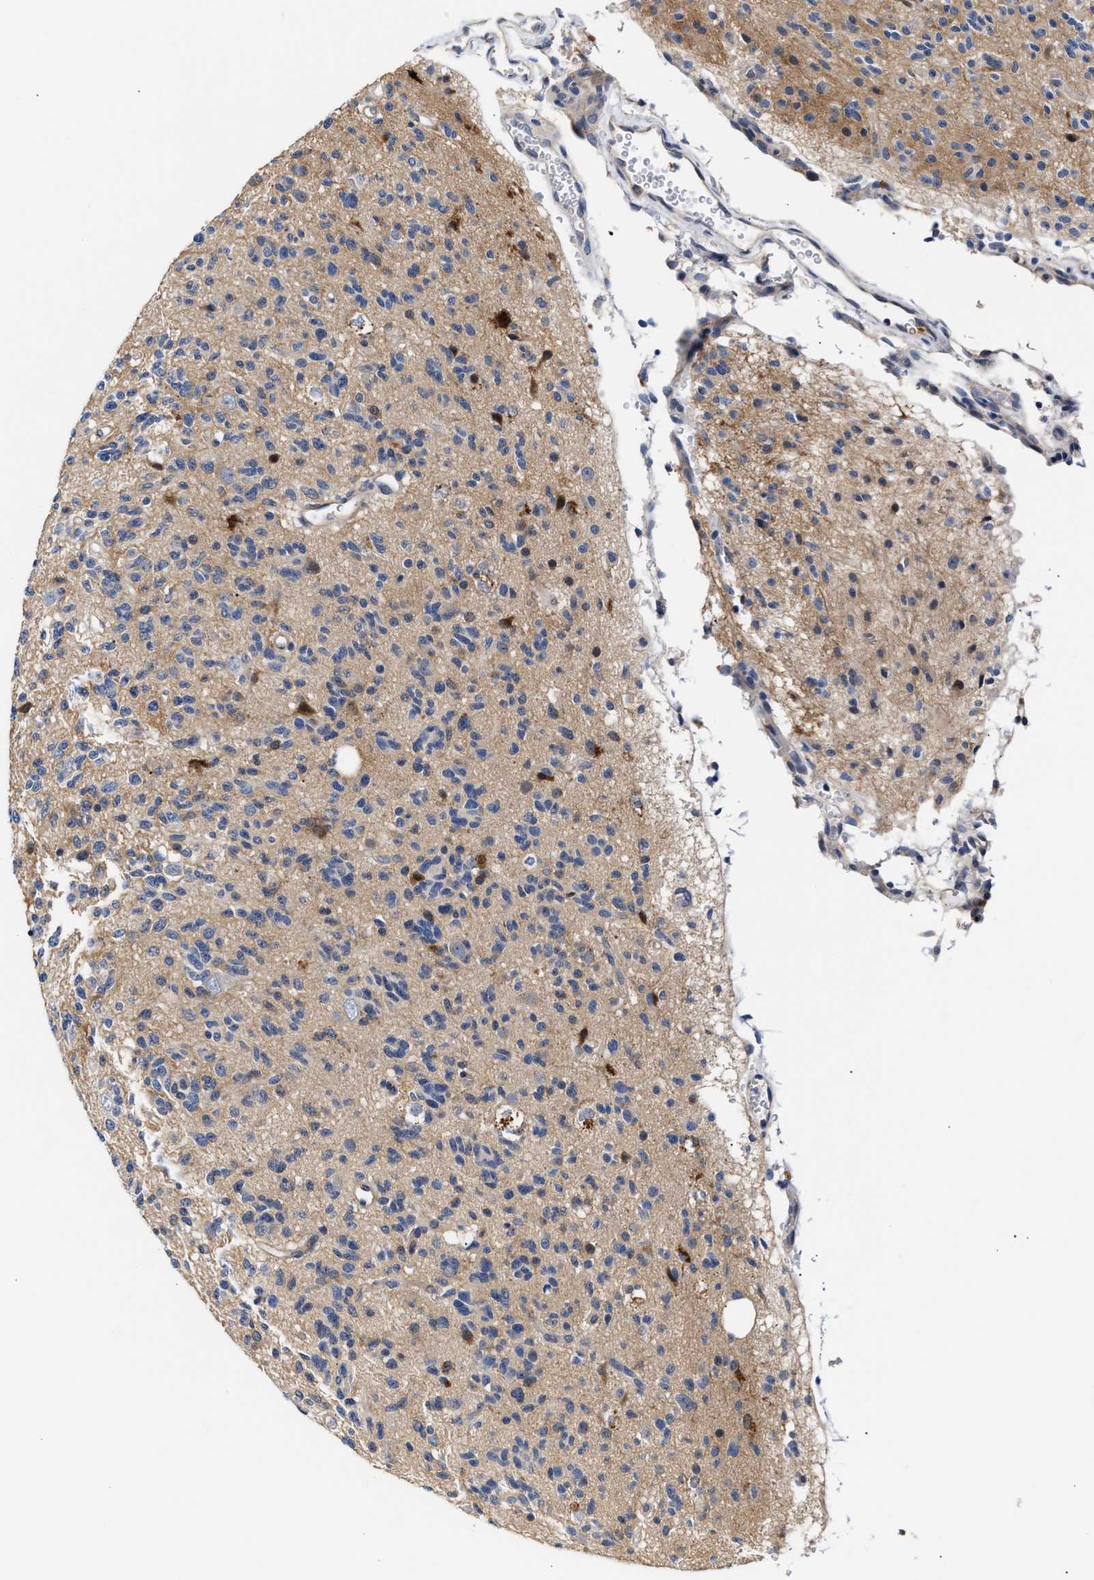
{"staining": {"intensity": "weak", "quantity": "<25%", "location": "cytoplasmic/membranous"}, "tissue": "glioma", "cell_type": "Tumor cells", "image_type": "cancer", "snomed": [{"axis": "morphology", "description": "Glioma, malignant, Low grade"}, {"axis": "topography", "description": "Brain"}], "caption": "Immunohistochemistry micrograph of malignant glioma (low-grade) stained for a protein (brown), which displays no expression in tumor cells.", "gene": "CCDC146", "patient": {"sex": "male", "age": 38}}